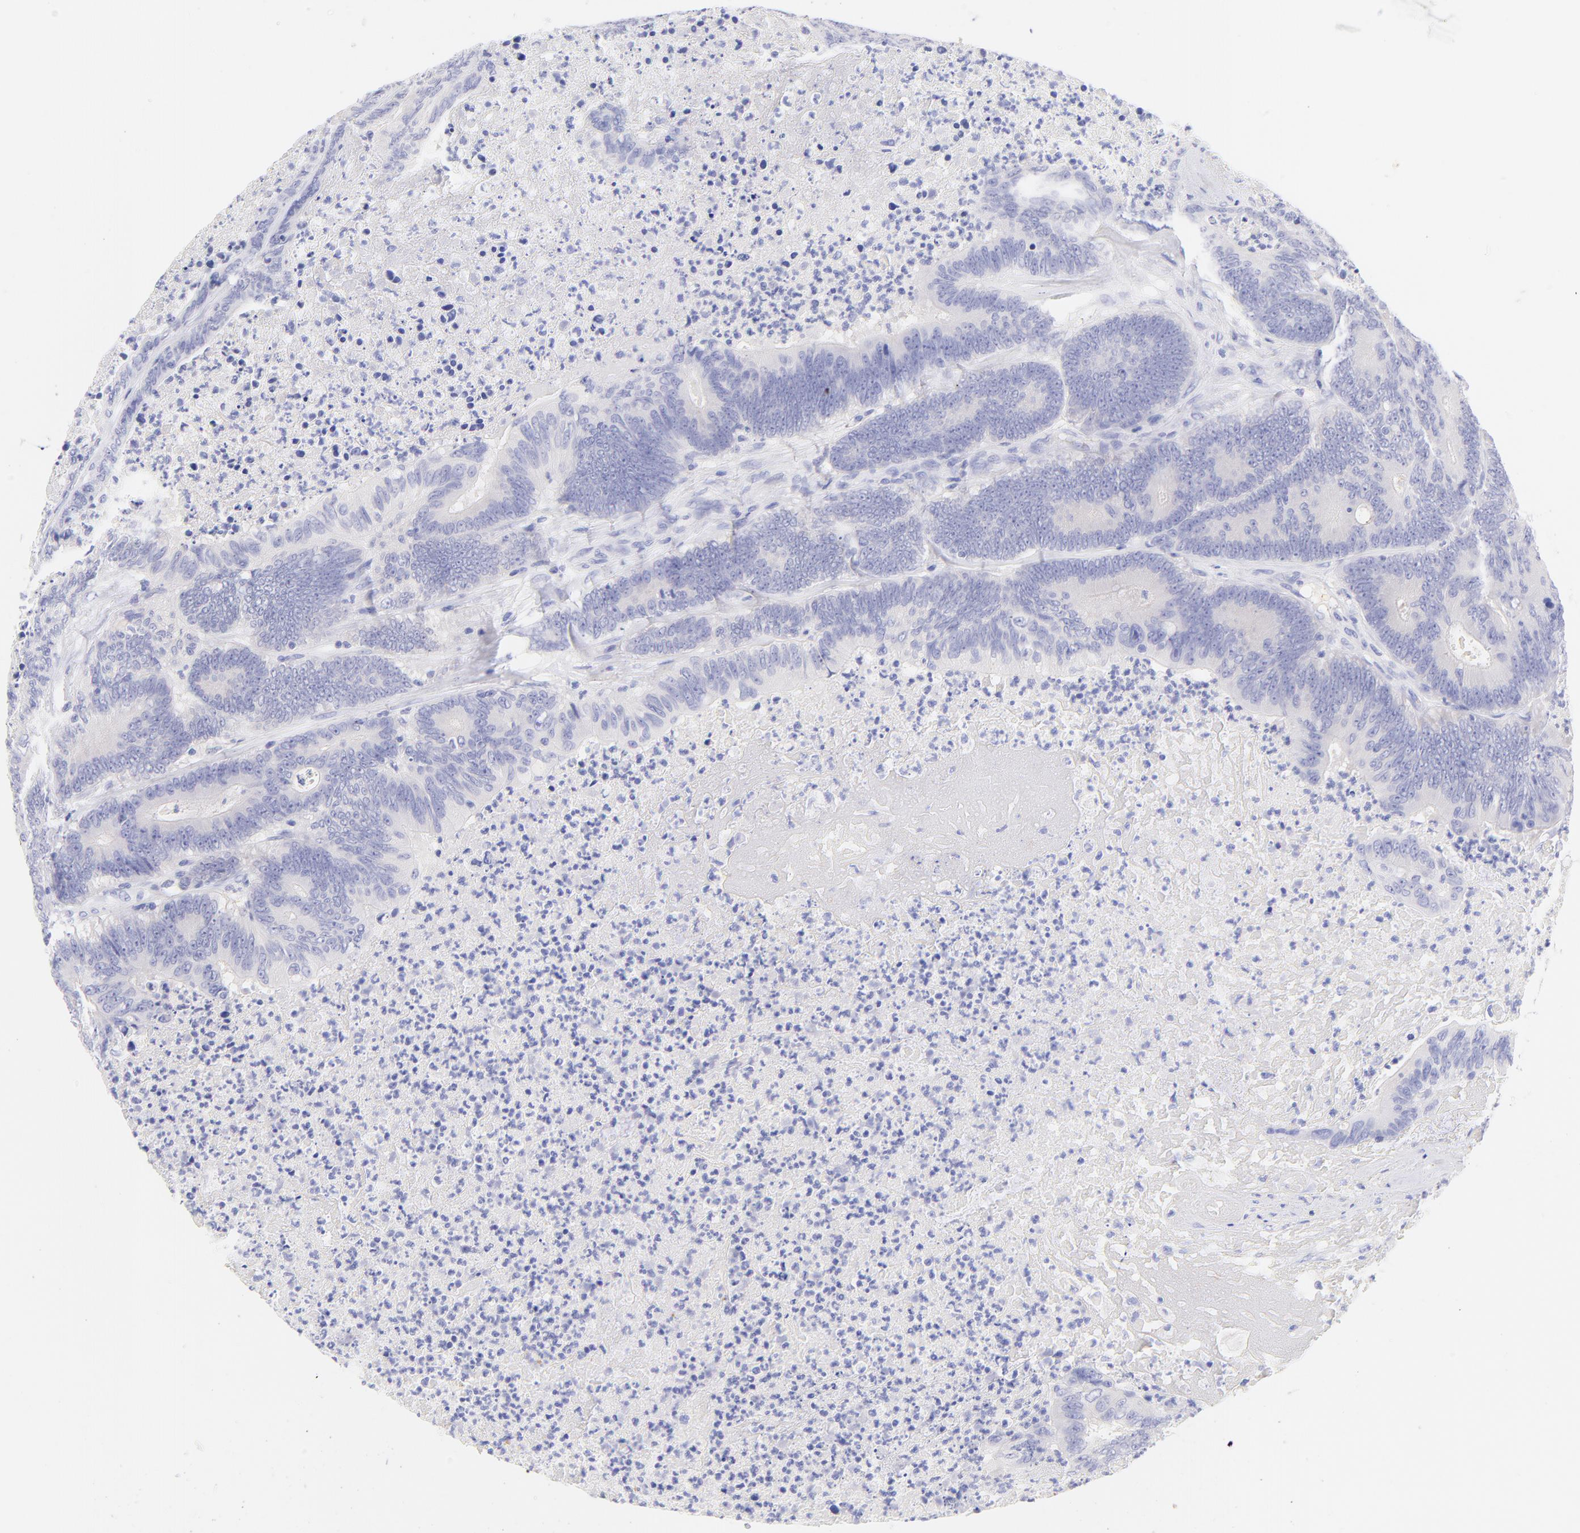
{"staining": {"intensity": "negative", "quantity": "none", "location": "none"}, "tissue": "colorectal cancer", "cell_type": "Tumor cells", "image_type": "cancer", "snomed": [{"axis": "morphology", "description": "Adenocarcinoma, NOS"}, {"axis": "topography", "description": "Colon"}], "caption": "Tumor cells show no significant staining in colorectal cancer (adenocarcinoma). Brightfield microscopy of IHC stained with DAB (brown) and hematoxylin (blue), captured at high magnification.", "gene": "FRMPD3", "patient": {"sex": "male", "age": 65}}